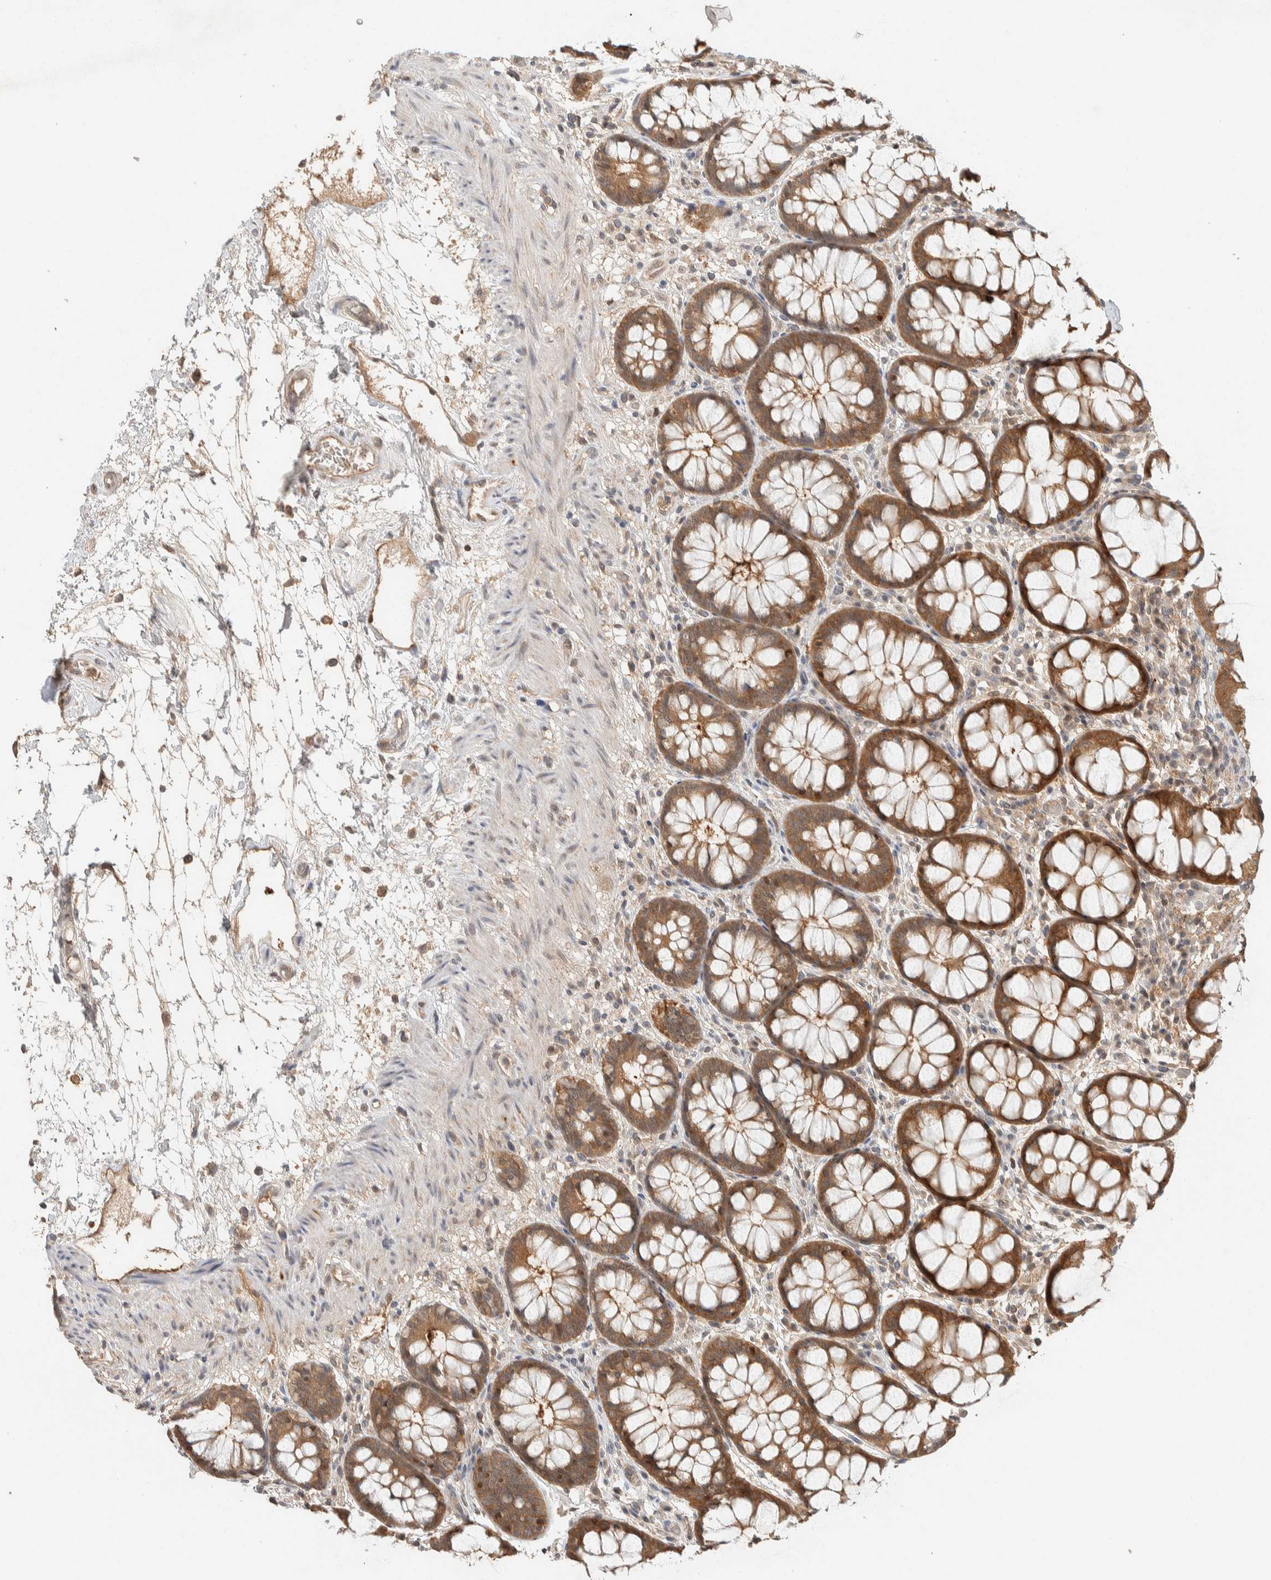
{"staining": {"intensity": "moderate", "quantity": ">75%", "location": "cytoplasmic/membranous"}, "tissue": "rectum", "cell_type": "Glandular cells", "image_type": "normal", "snomed": [{"axis": "morphology", "description": "Normal tissue, NOS"}, {"axis": "topography", "description": "Rectum"}], "caption": "IHC histopathology image of normal human rectum stained for a protein (brown), which demonstrates medium levels of moderate cytoplasmic/membranous positivity in about >75% of glandular cells.", "gene": "ZNF567", "patient": {"sex": "male", "age": 64}}